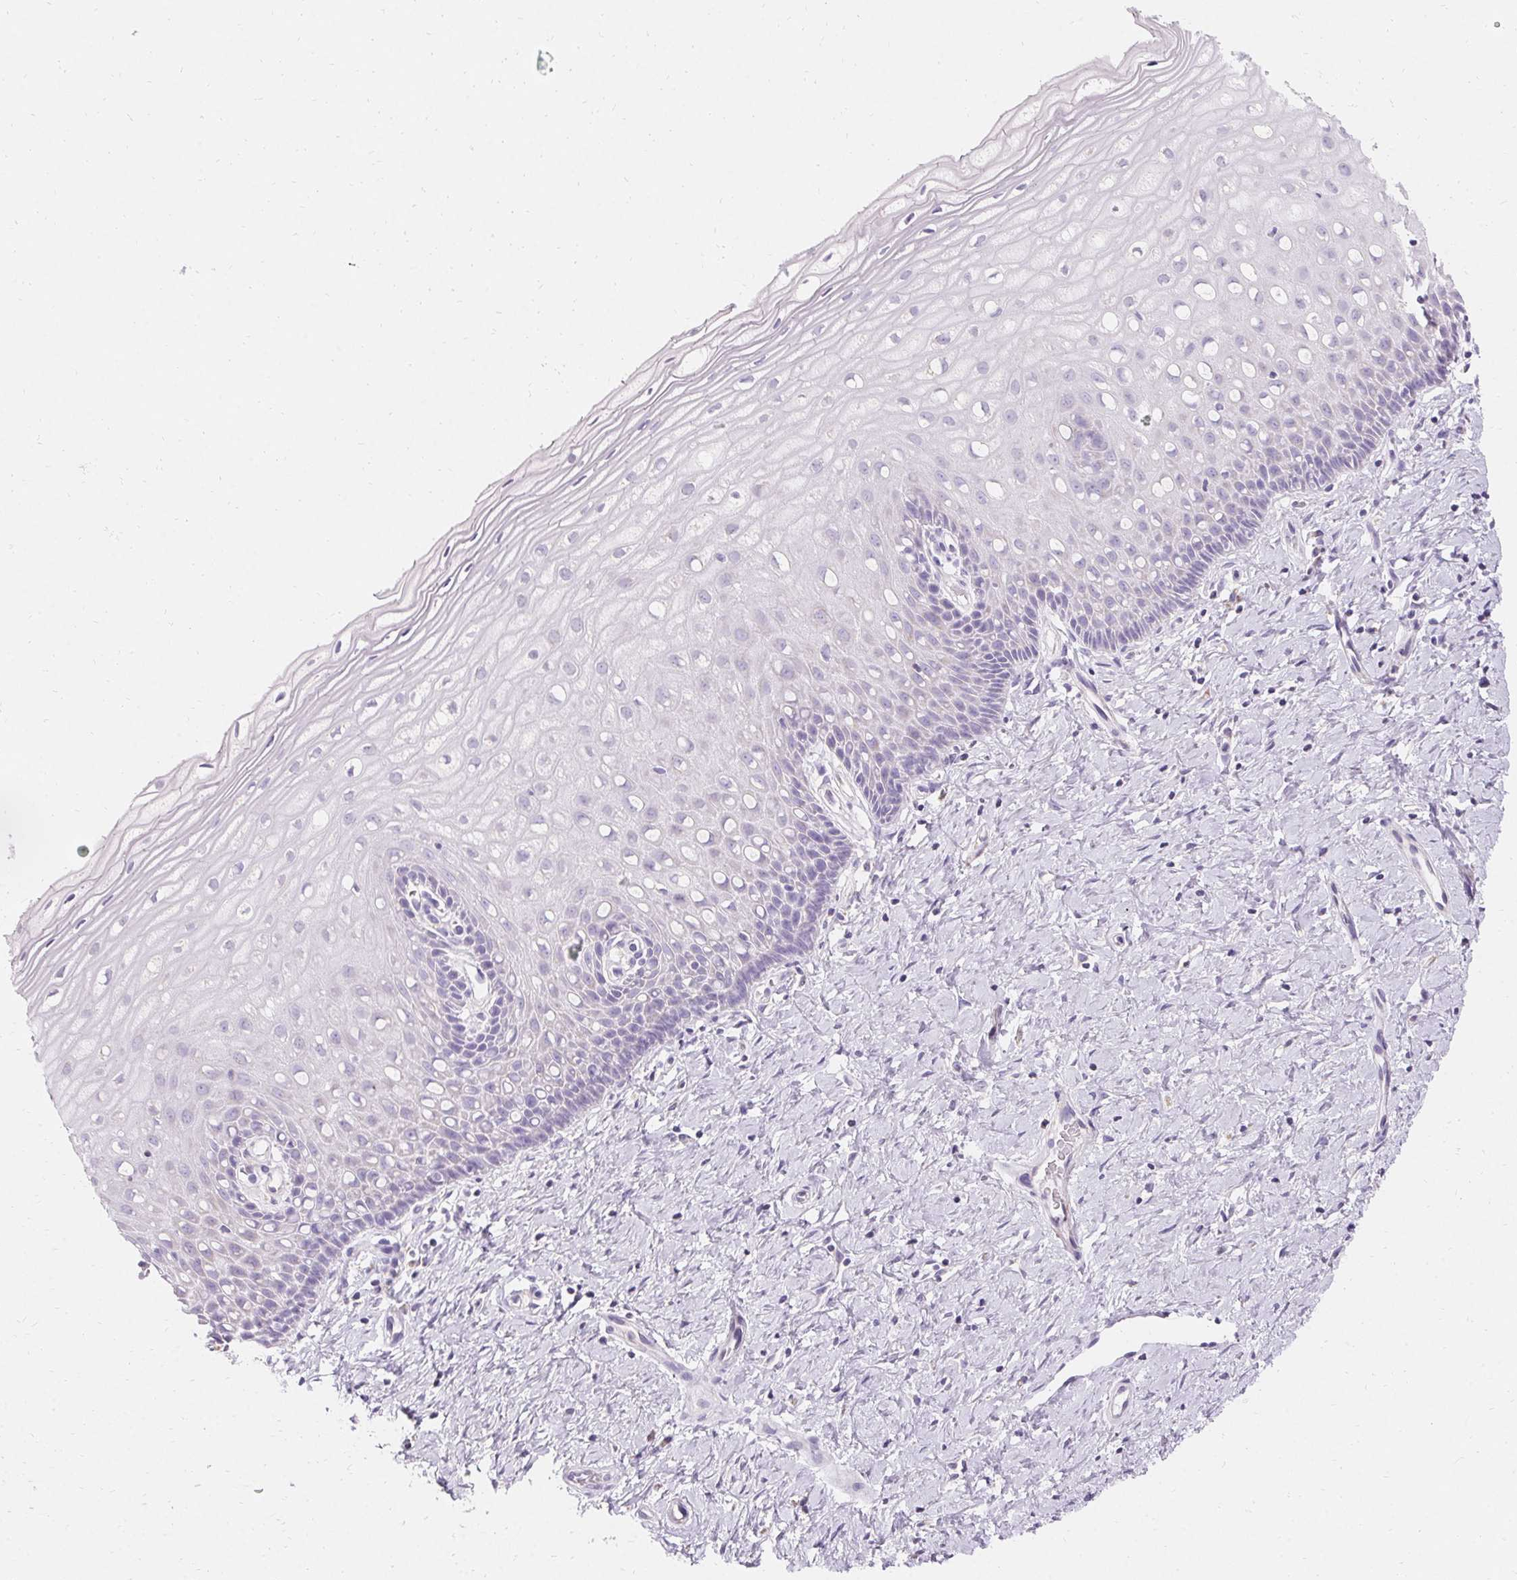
{"staining": {"intensity": "negative", "quantity": "none", "location": "none"}, "tissue": "cervix", "cell_type": "Glandular cells", "image_type": "normal", "snomed": [{"axis": "morphology", "description": "Normal tissue, NOS"}, {"axis": "topography", "description": "Cervix"}], "caption": "Immunohistochemistry (IHC) photomicrograph of benign cervix stained for a protein (brown), which reveals no positivity in glandular cells. (Brightfield microscopy of DAB (3,3'-diaminobenzidine) immunohistochemistry (IHC) at high magnification).", "gene": "ASGR2", "patient": {"sex": "female", "age": 37}}